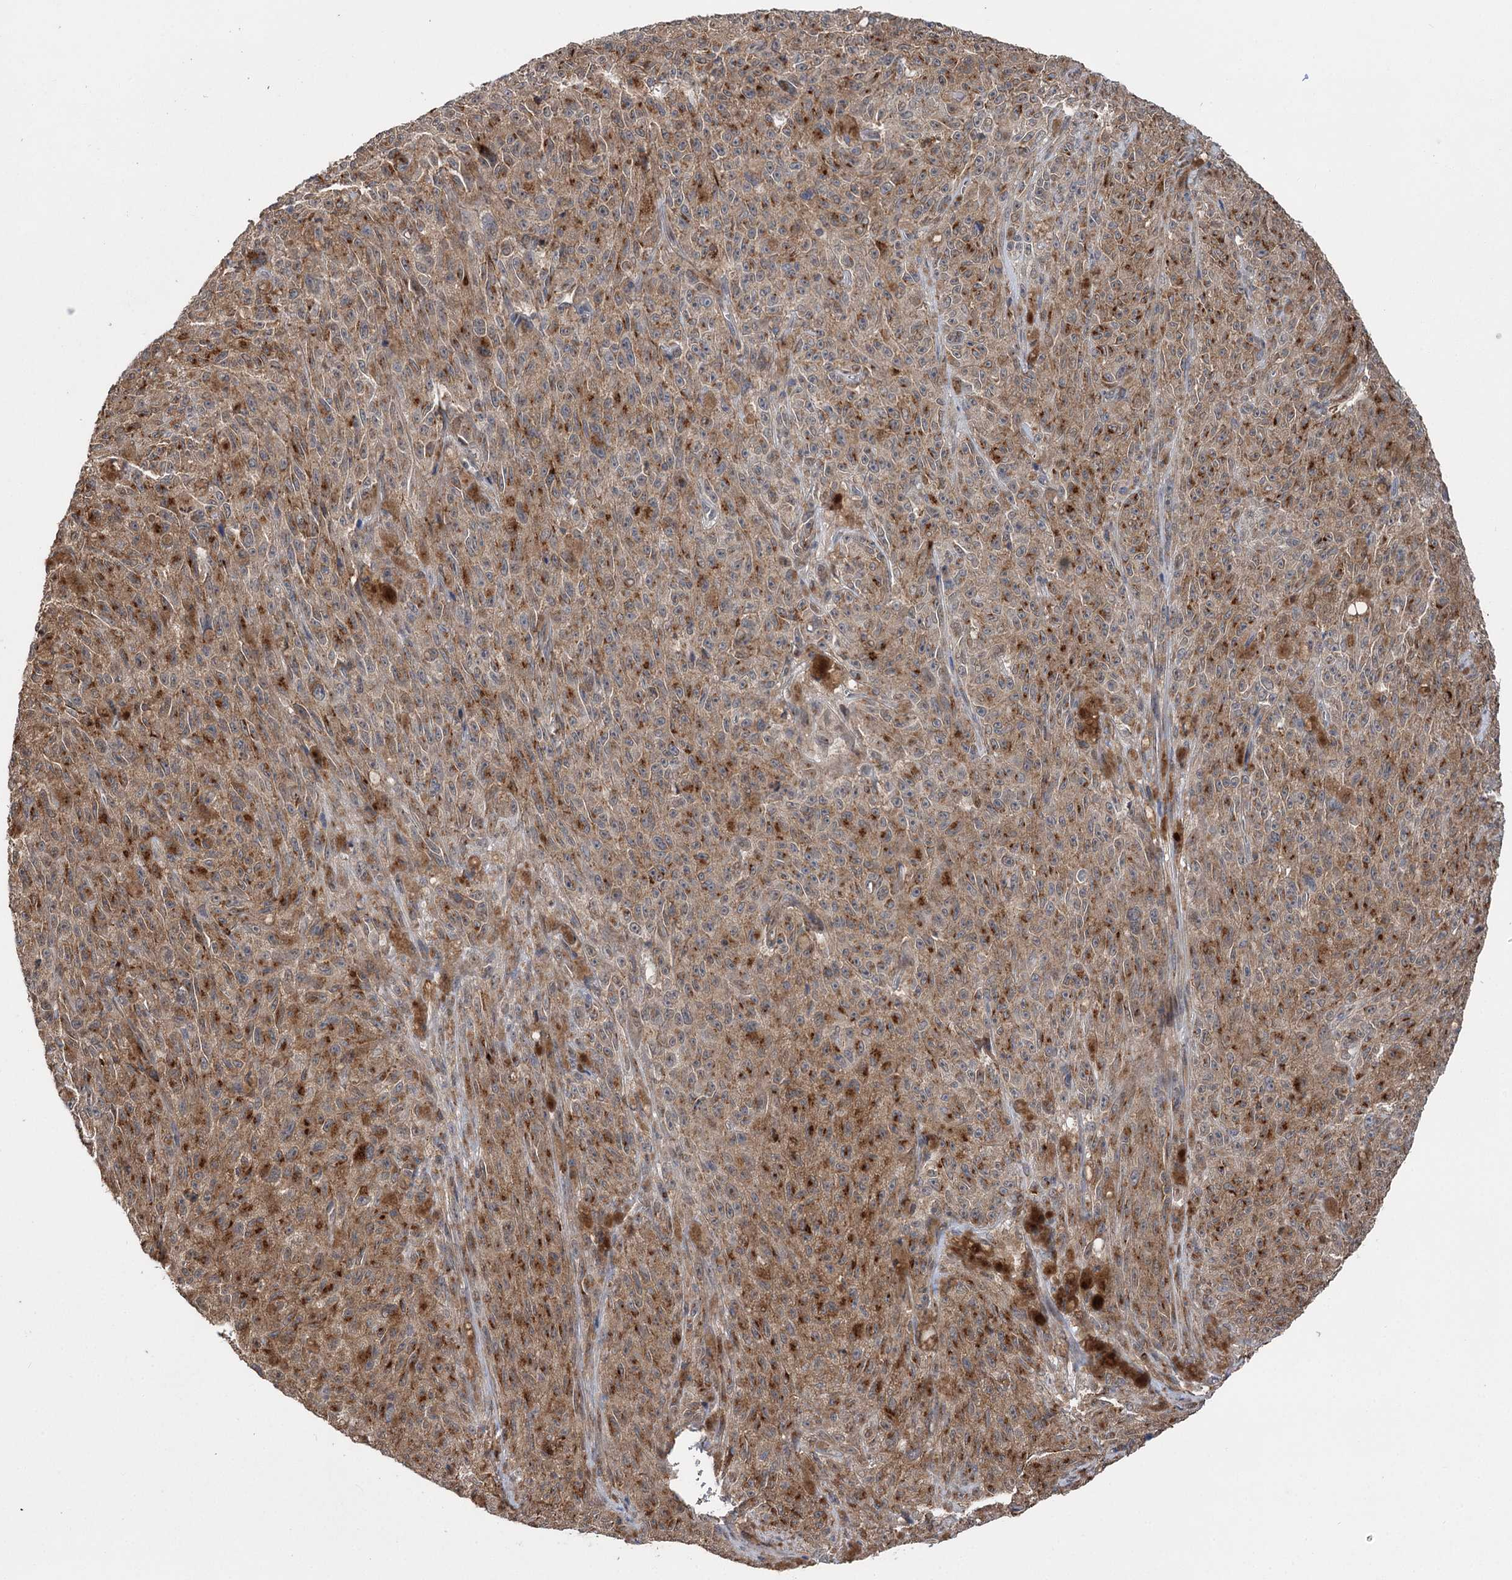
{"staining": {"intensity": "moderate", "quantity": ">75%", "location": "cytoplasmic/membranous"}, "tissue": "melanoma", "cell_type": "Tumor cells", "image_type": "cancer", "snomed": [{"axis": "morphology", "description": "Malignant melanoma, NOS"}, {"axis": "topography", "description": "Skin"}], "caption": "Immunohistochemistry (IHC) histopathology image of melanoma stained for a protein (brown), which demonstrates medium levels of moderate cytoplasmic/membranous expression in approximately >75% of tumor cells.", "gene": "STX6", "patient": {"sex": "female", "age": 82}}